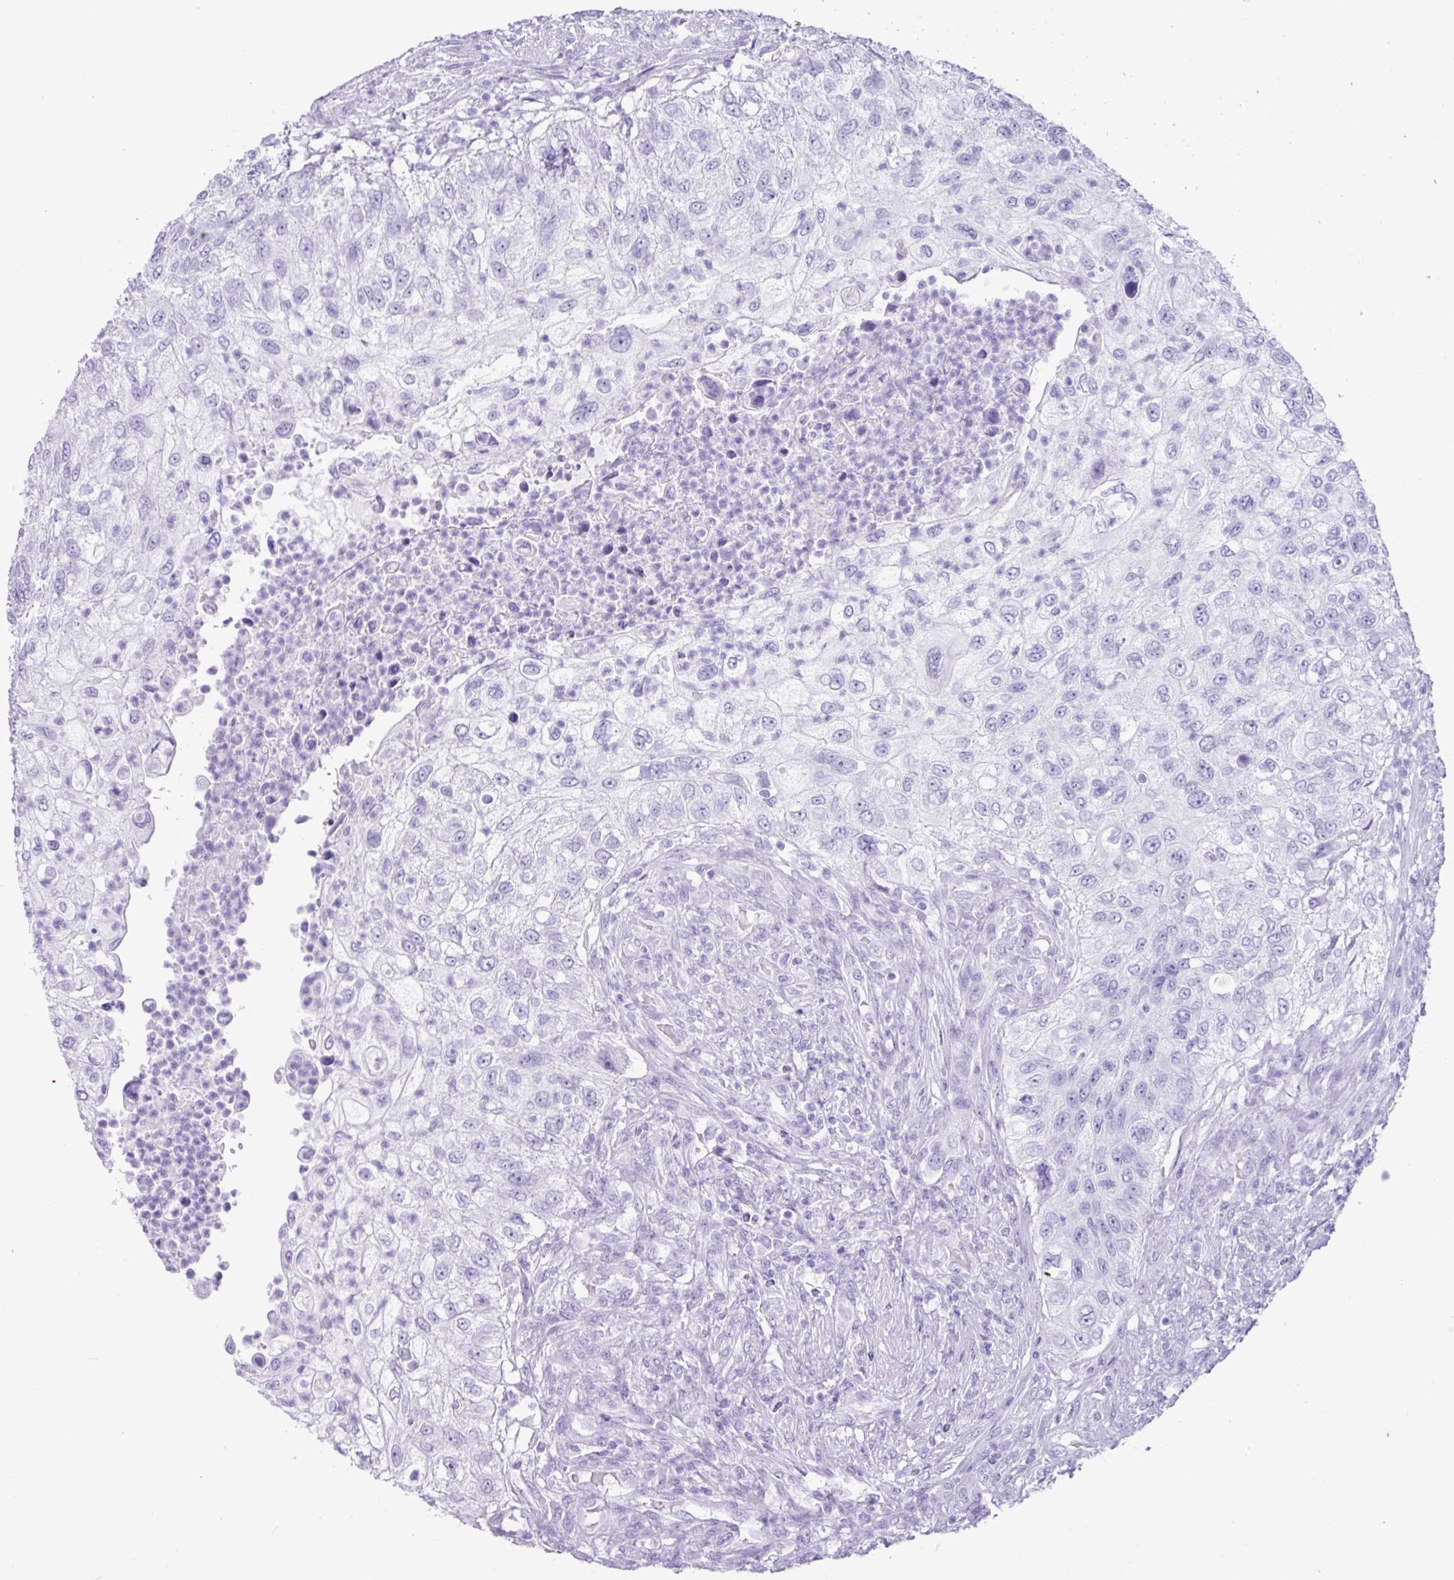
{"staining": {"intensity": "negative", "quantity": "none", "location": "none"}, "tissue": "urothelial cancer", "cell_type": "Tumor cells", "image_type": "cancer", "snomed": [{"axis": "morphology", "description": "Urothelial carcinoma, High grade"}, {"axis": "topography", "description": "Urinary bladder"}], "caption": "IHC of high-grade urothelial carcinoma shows no positivity in tumor cells.", "gene": "CKMT2", "patient": {"sex": "female", "age": 60}}